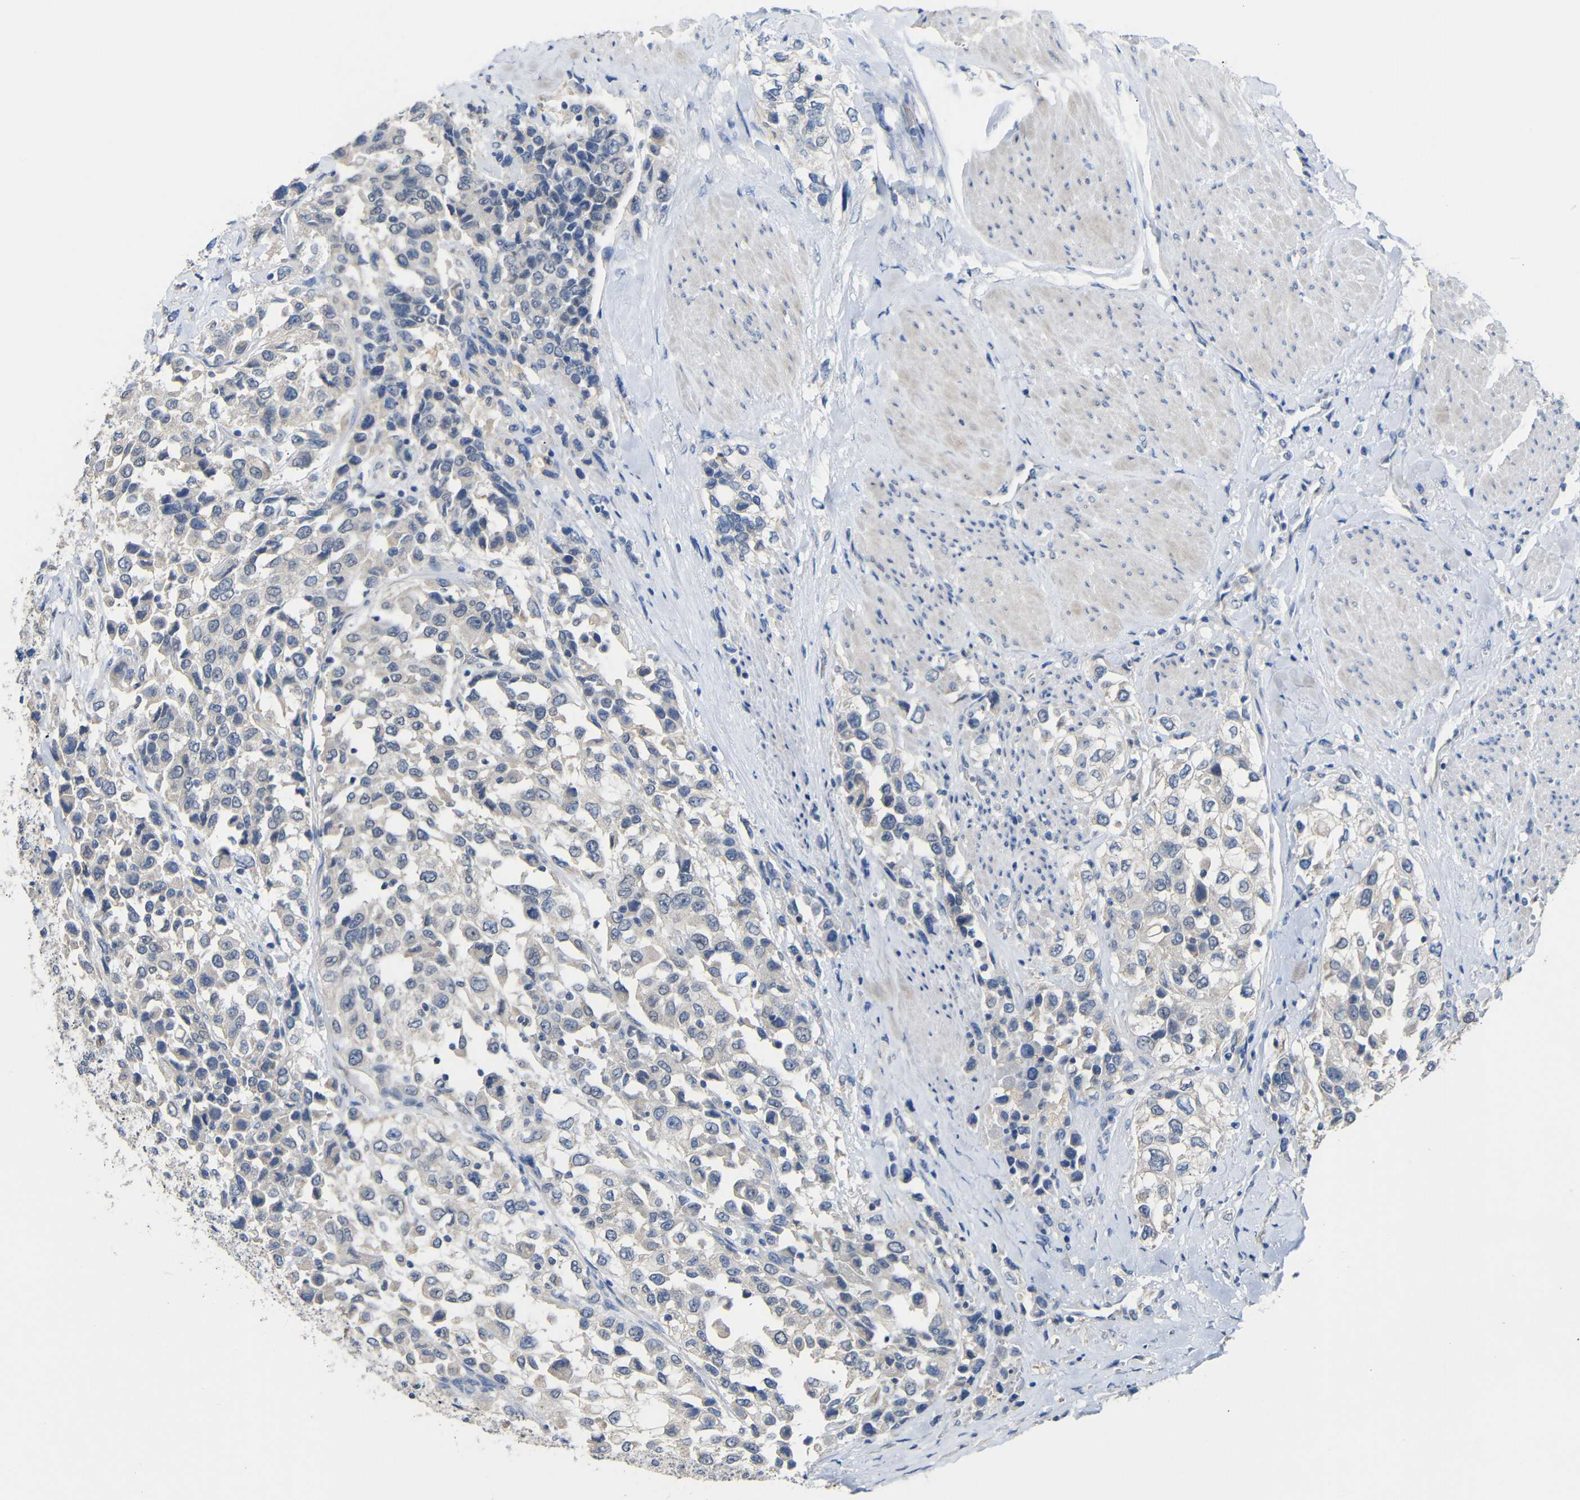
{"staining": {"intensity": "negative", "quantity": "none", "location": "none"}, "tissue": "urothelial cancer", "cell_type": "Tumor cells", "image_type": "cancer", "snomed": [{"axis": "morphology", "description": "Urothelial carcinoma, High grade"}, {"axis": "topography", "description": "Urinary bladder"}], "caption": "Image shows no protein positivity in tumor cells of urothelial carcinoma (high-grade) tissue.", "gene": "HNF1A", "patient": {"sex": "female", "age": 80}}